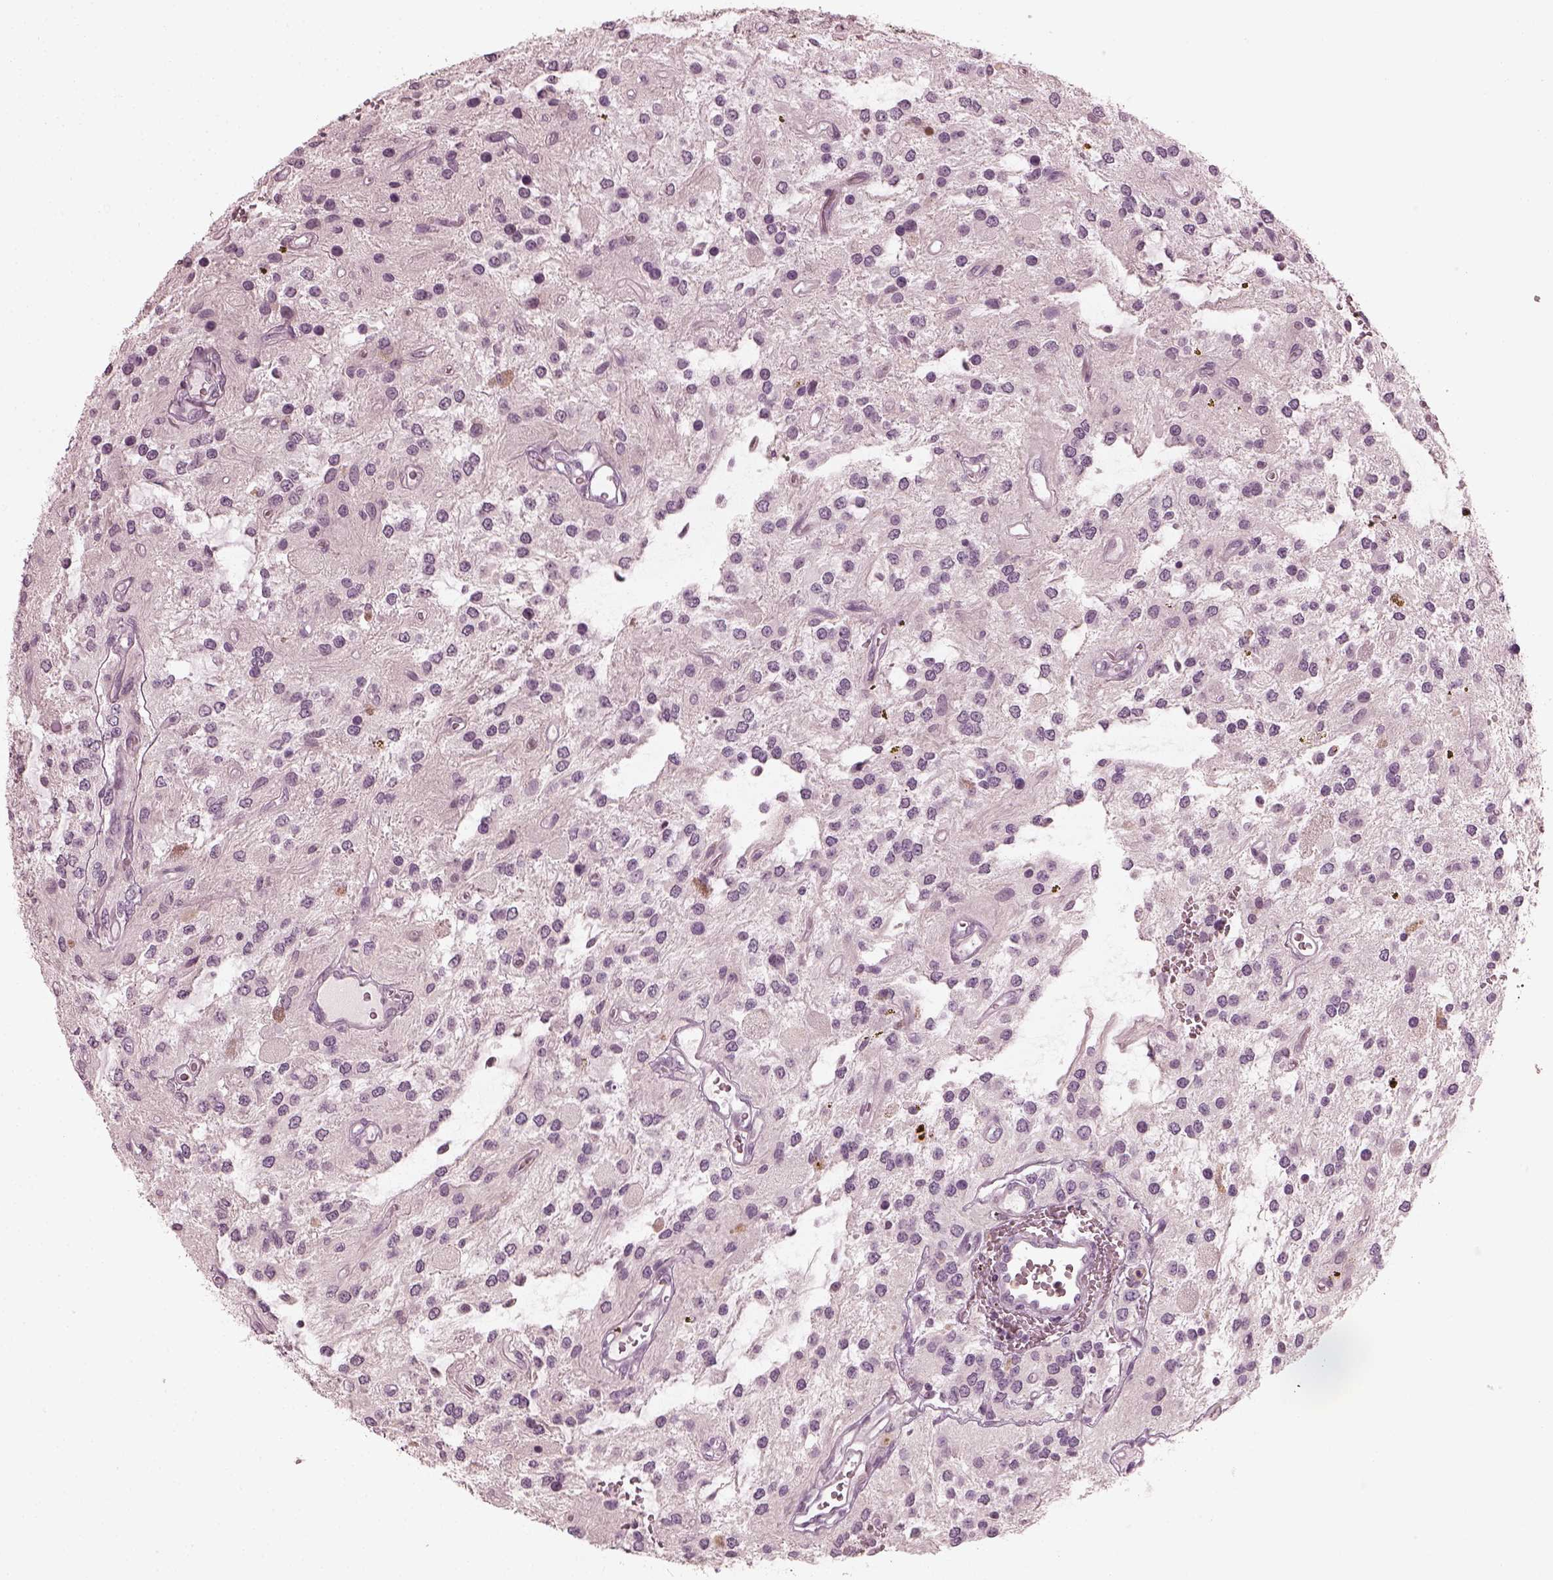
{"staining": {"intensity": "negative", "quantity": "none", "location": "none"}, "tissue": "glioma", "cell_type": "Tumor cells", "image_type": "cancer", "snomed": [{"axis": "morphology", "description": "Glioma, malignant, Low grade"}, {"axis": "topography", "description": "Cerebellum"}], "caption": "This is an IHC histopathology image of human glioma. There is no positivity in tumor cells.", "gene": "CCDC170", "patient": {"sex": "female", "age": 14}}